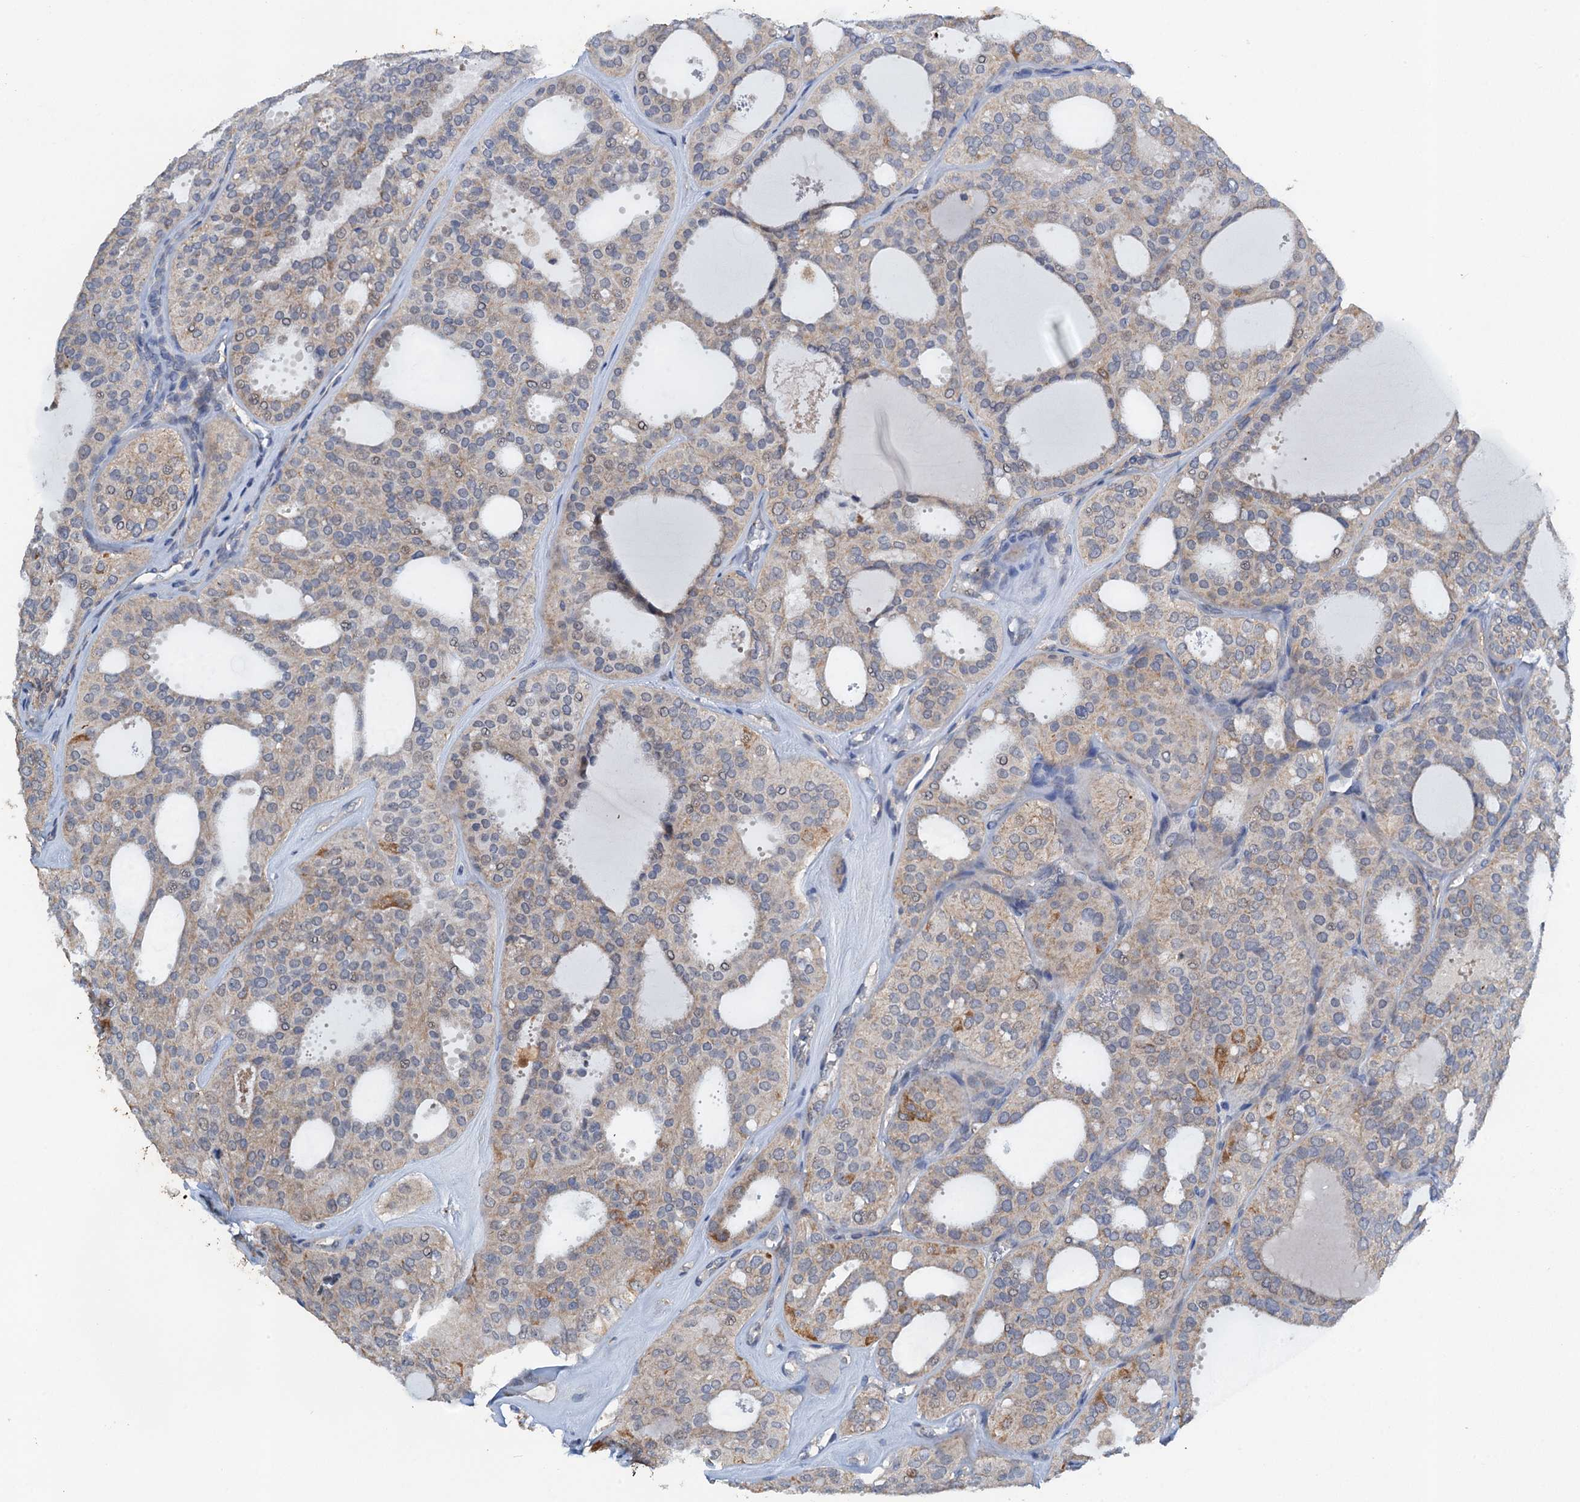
{"staining": {"intensity": "moderate", "quantity": "<25%", "location": "cytoplasmic/membranous"}, "tissue": "thyroid cancer", "cell_type": "Tumor cells", "image_type": "cancer", "snomed": [{"axis": "morphology", "description": "Follicular adenoma carcinoma, NOS"}, {"axis": "topography", "description": "Thyroid gland"}], "caption": "This micrograph shows immunohistochemistry (IHC) staining of human follicular adenoma carcinoma (thyroid), with low moderate cytoplasmic/membranous staining in approximately <25% of tumor cells.", "gene": "ZNF606", "patient": {"sex": "male", "age": 75}}